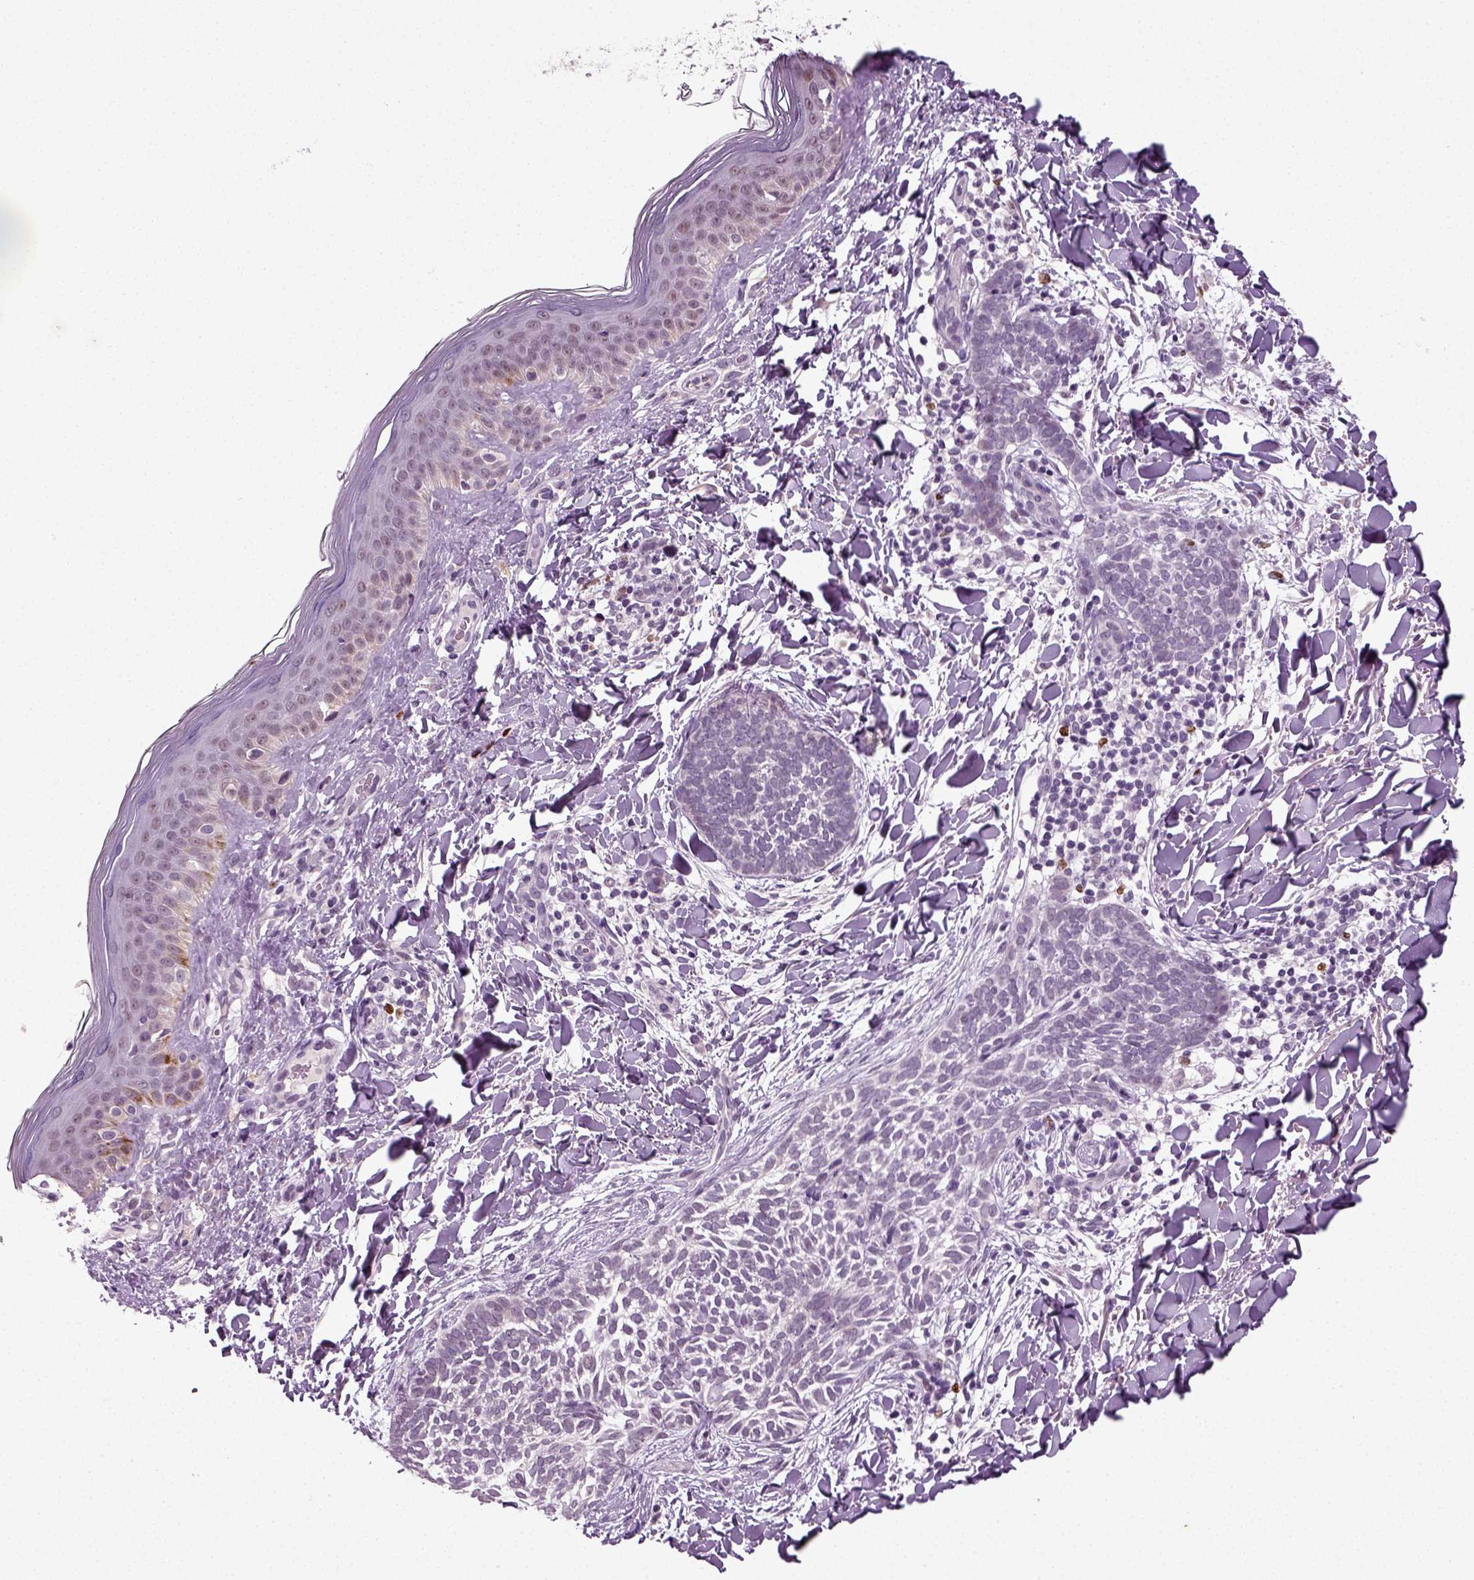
{"staining": {"intensity": "negative", "quantity": "none", "location": "none"}, "tissue": "skin cancer", "cell_type": "Tumor cells", "image_type": "cancer", "snomed": [{"axis": "morphology", "description": "Normal tissue, NOS"}, {"axis": "morphology", "description": "Basal cell carcinoma"}, {"axis": "topography", "description": "Skin"}], "caption": "The histopathology image shows no staining of tumor cells in skin cancer (basal cell carcinoma).", "gene": "SYNGAP1", "patient": {"sex": "male", "age": 46}}